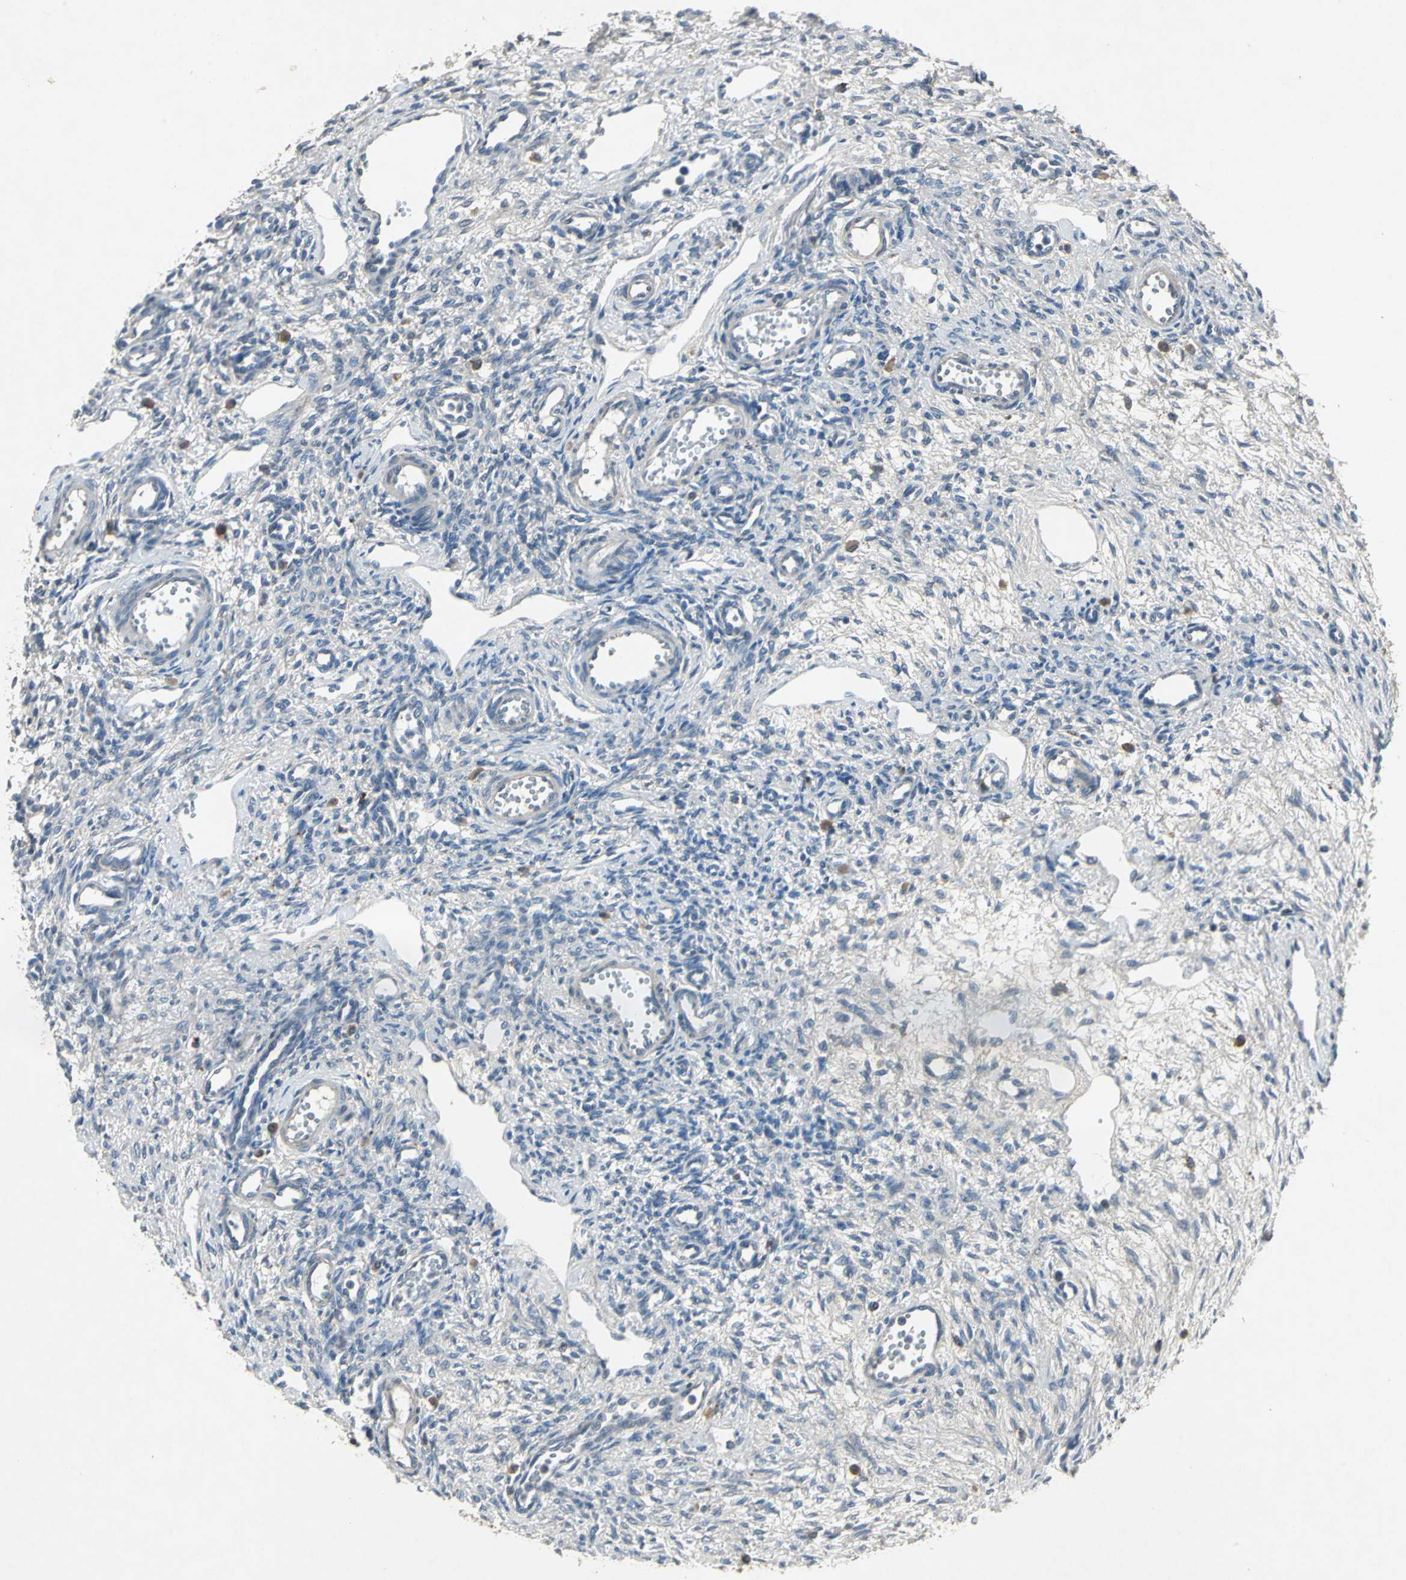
{"staining": {"intensity": "negative", "quantity": "none", "location": "none"}, "tissue": "ovary", "cell_type": "Ovarian stroma cells", "image_type": "normal", "snomed": [{"axis": "morphology", "description": "Normal tissue, NOS"}, {"axis": "topography", "description": "Ovary"}], "caption": "Ovarian stroma cells show no significant protein expression in benign ovary.", "gene": "SLC2A13", "patient": {"sex": "female", "age": 33}}